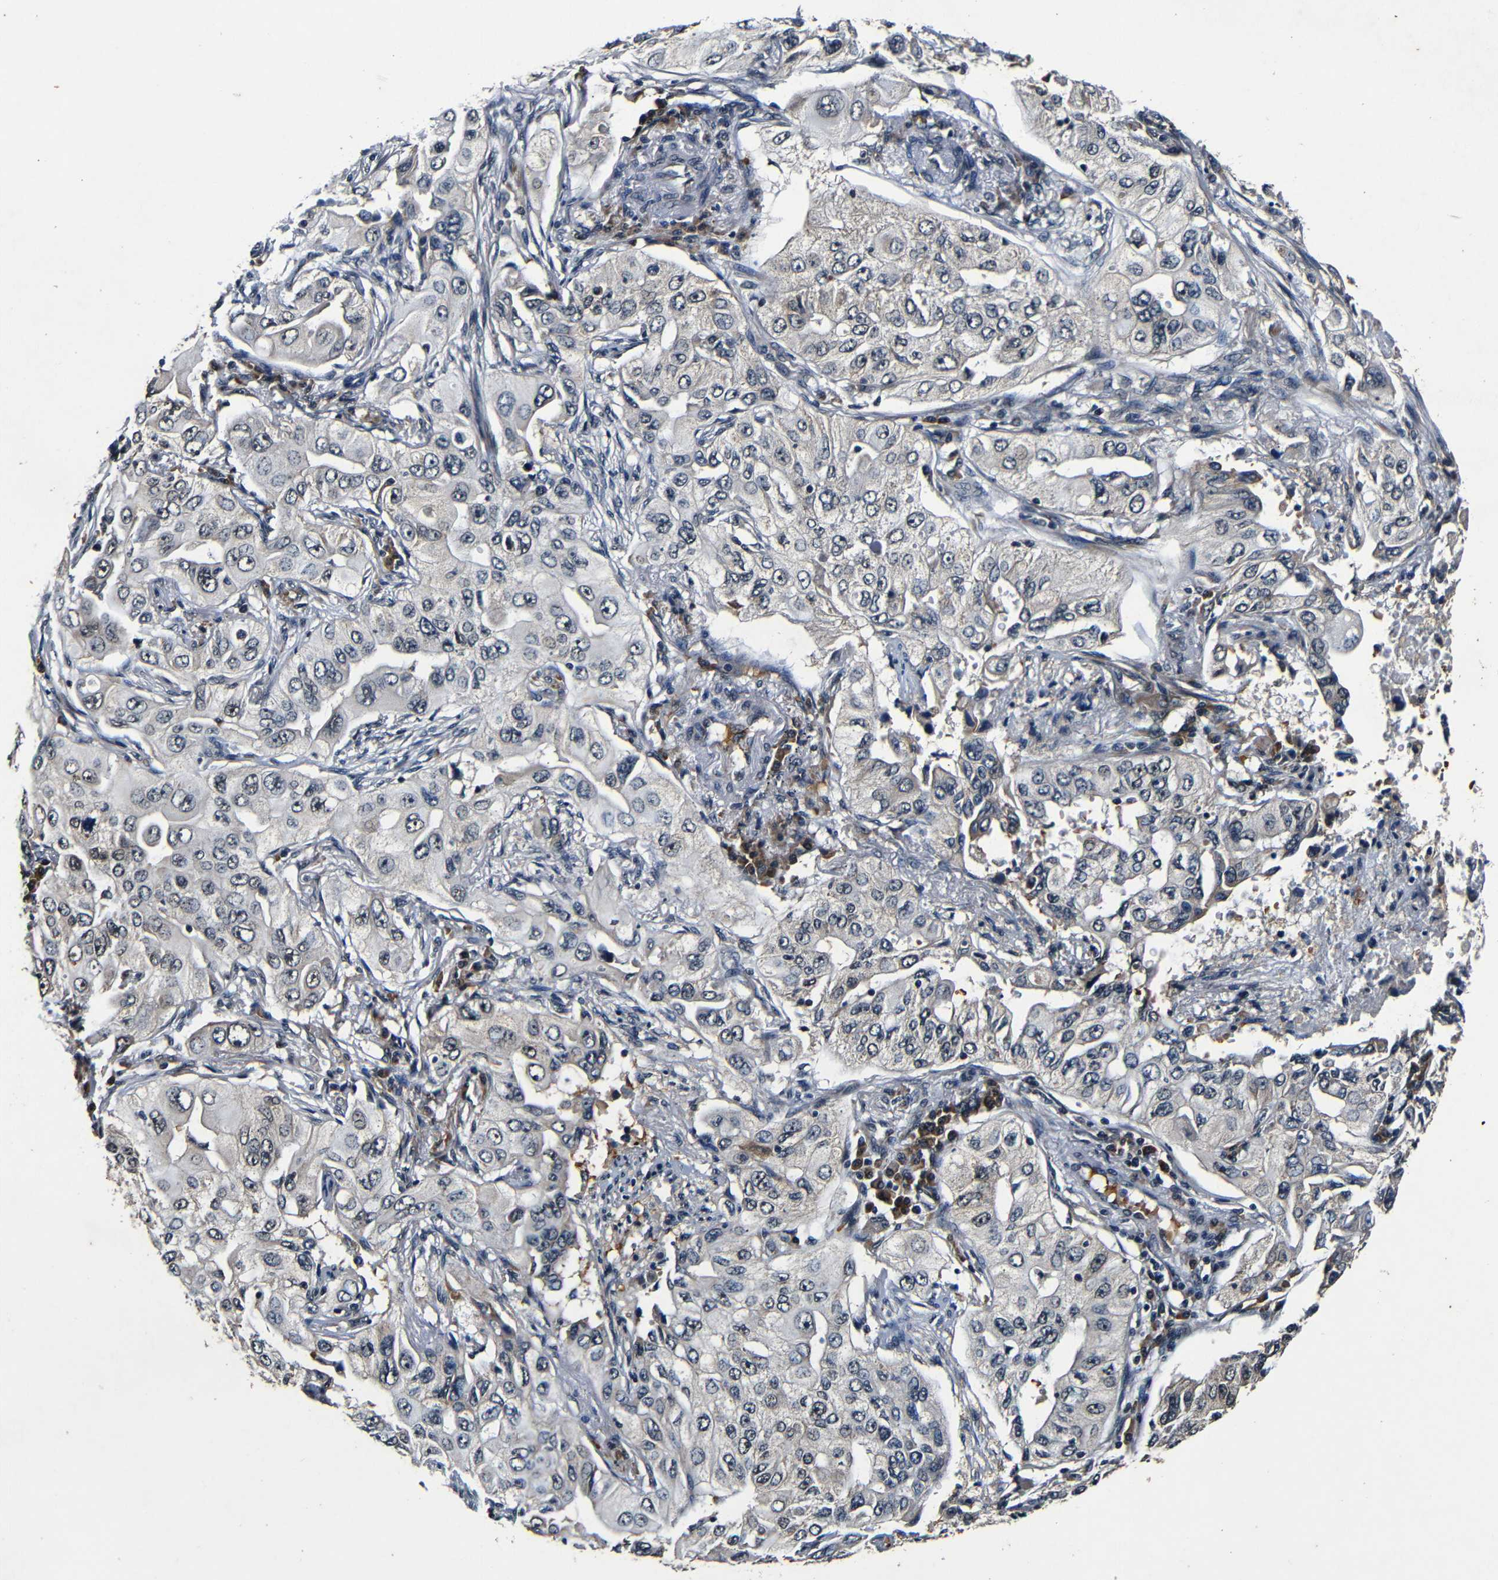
{"staining": {"intensity": "weak", "quantity": "25%-75%", "location": "nuclear"}, "tissue": "lung cancer", "cell_type": "Tumor cells", "image_type": "cancer", "snomed": [{"axis": "morphology", "description": "Adenocarcinoma, NOS"}, {"axis": "topography", "description": "Lung"}], "caption": "Immunohistochemical staining of human adenocarcinoma (lung) reveals weak nuclear protein expression in about 25%-75% of tumor cells.", "gene": "FOXD4", "patient": {"sex": "male", "age": 84}}